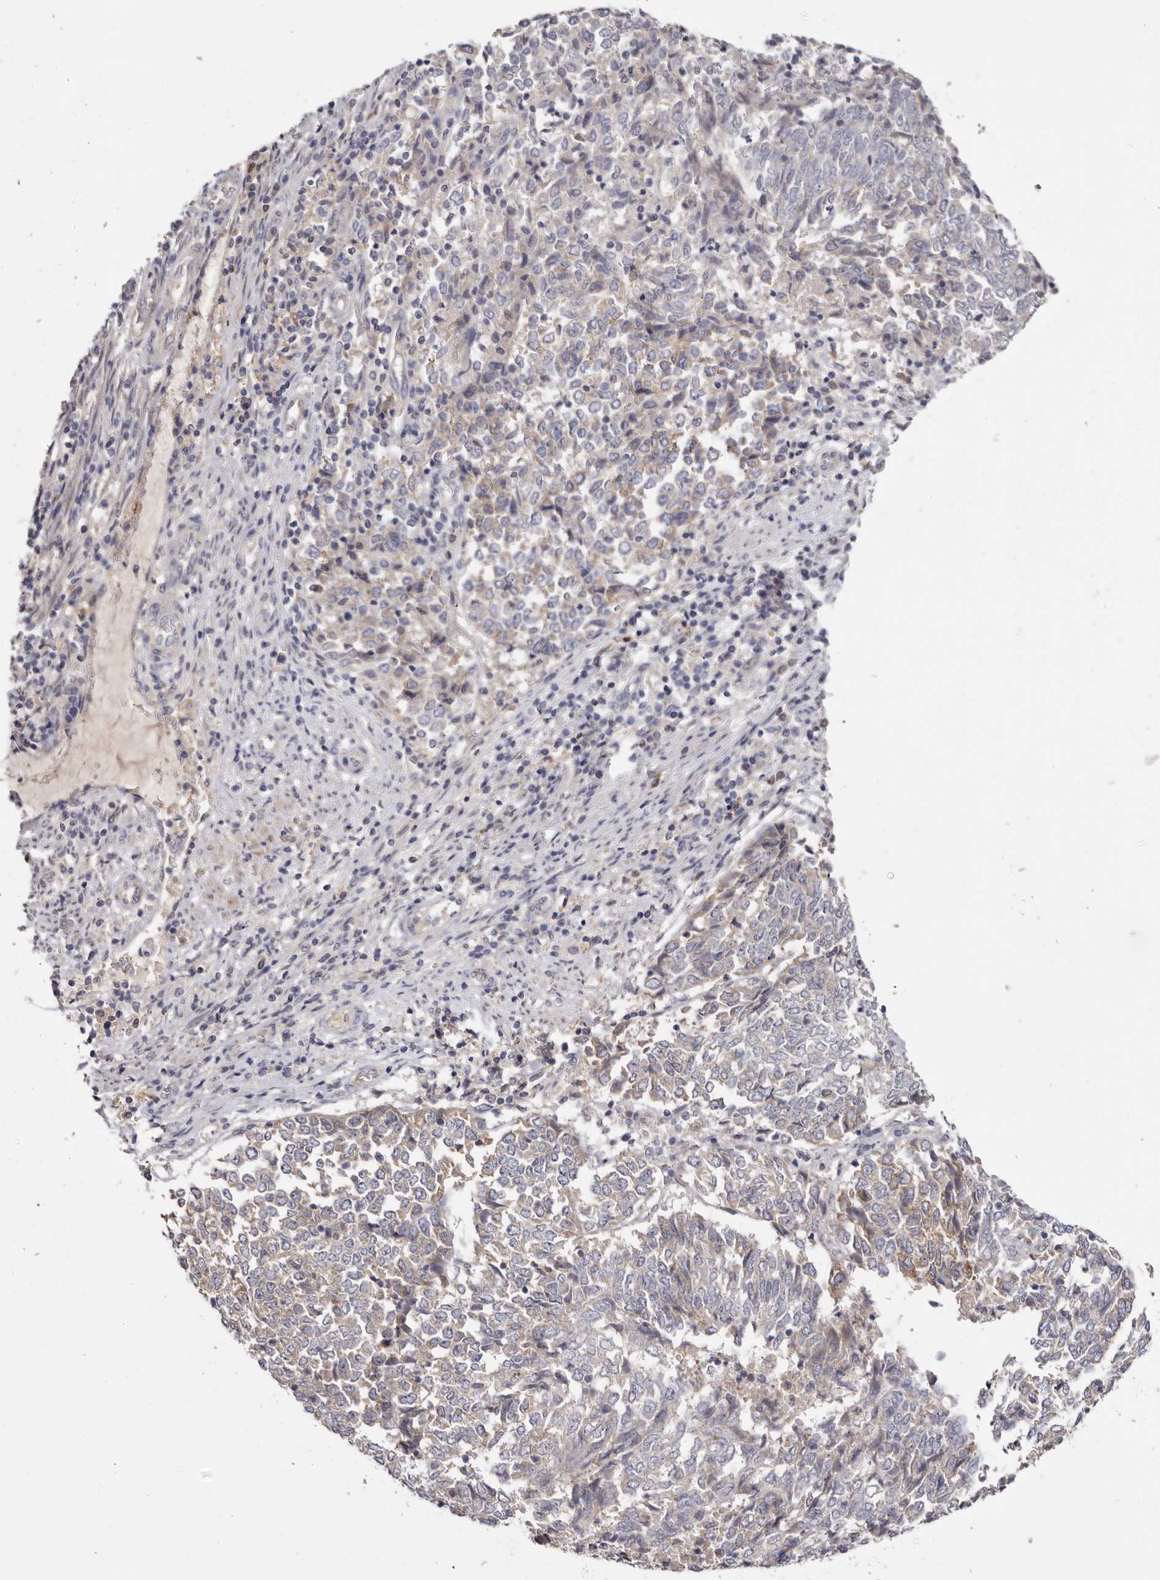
{"staining": {"intensity": "weak", "quantity": "<25%", "location": "cytoplasmic/membranous"}, "tissue": "endometrial cancer", "cell_type": "Tumor cells", "image_type": "cancer", "snomed": [{"axis": "morphology", "description": "Adenocarcinoma, NOS"}, {"axis": "topography", "description": "Endometrium"}], "caption": "Immunohistochemistry (IHC) histopathology image of endometrial adenocarcinoma stained for a protein (brown), which reveals no expression in tumor cells.", "gene": "LMLN", "patient": {"sex": "female", "age": 80}}